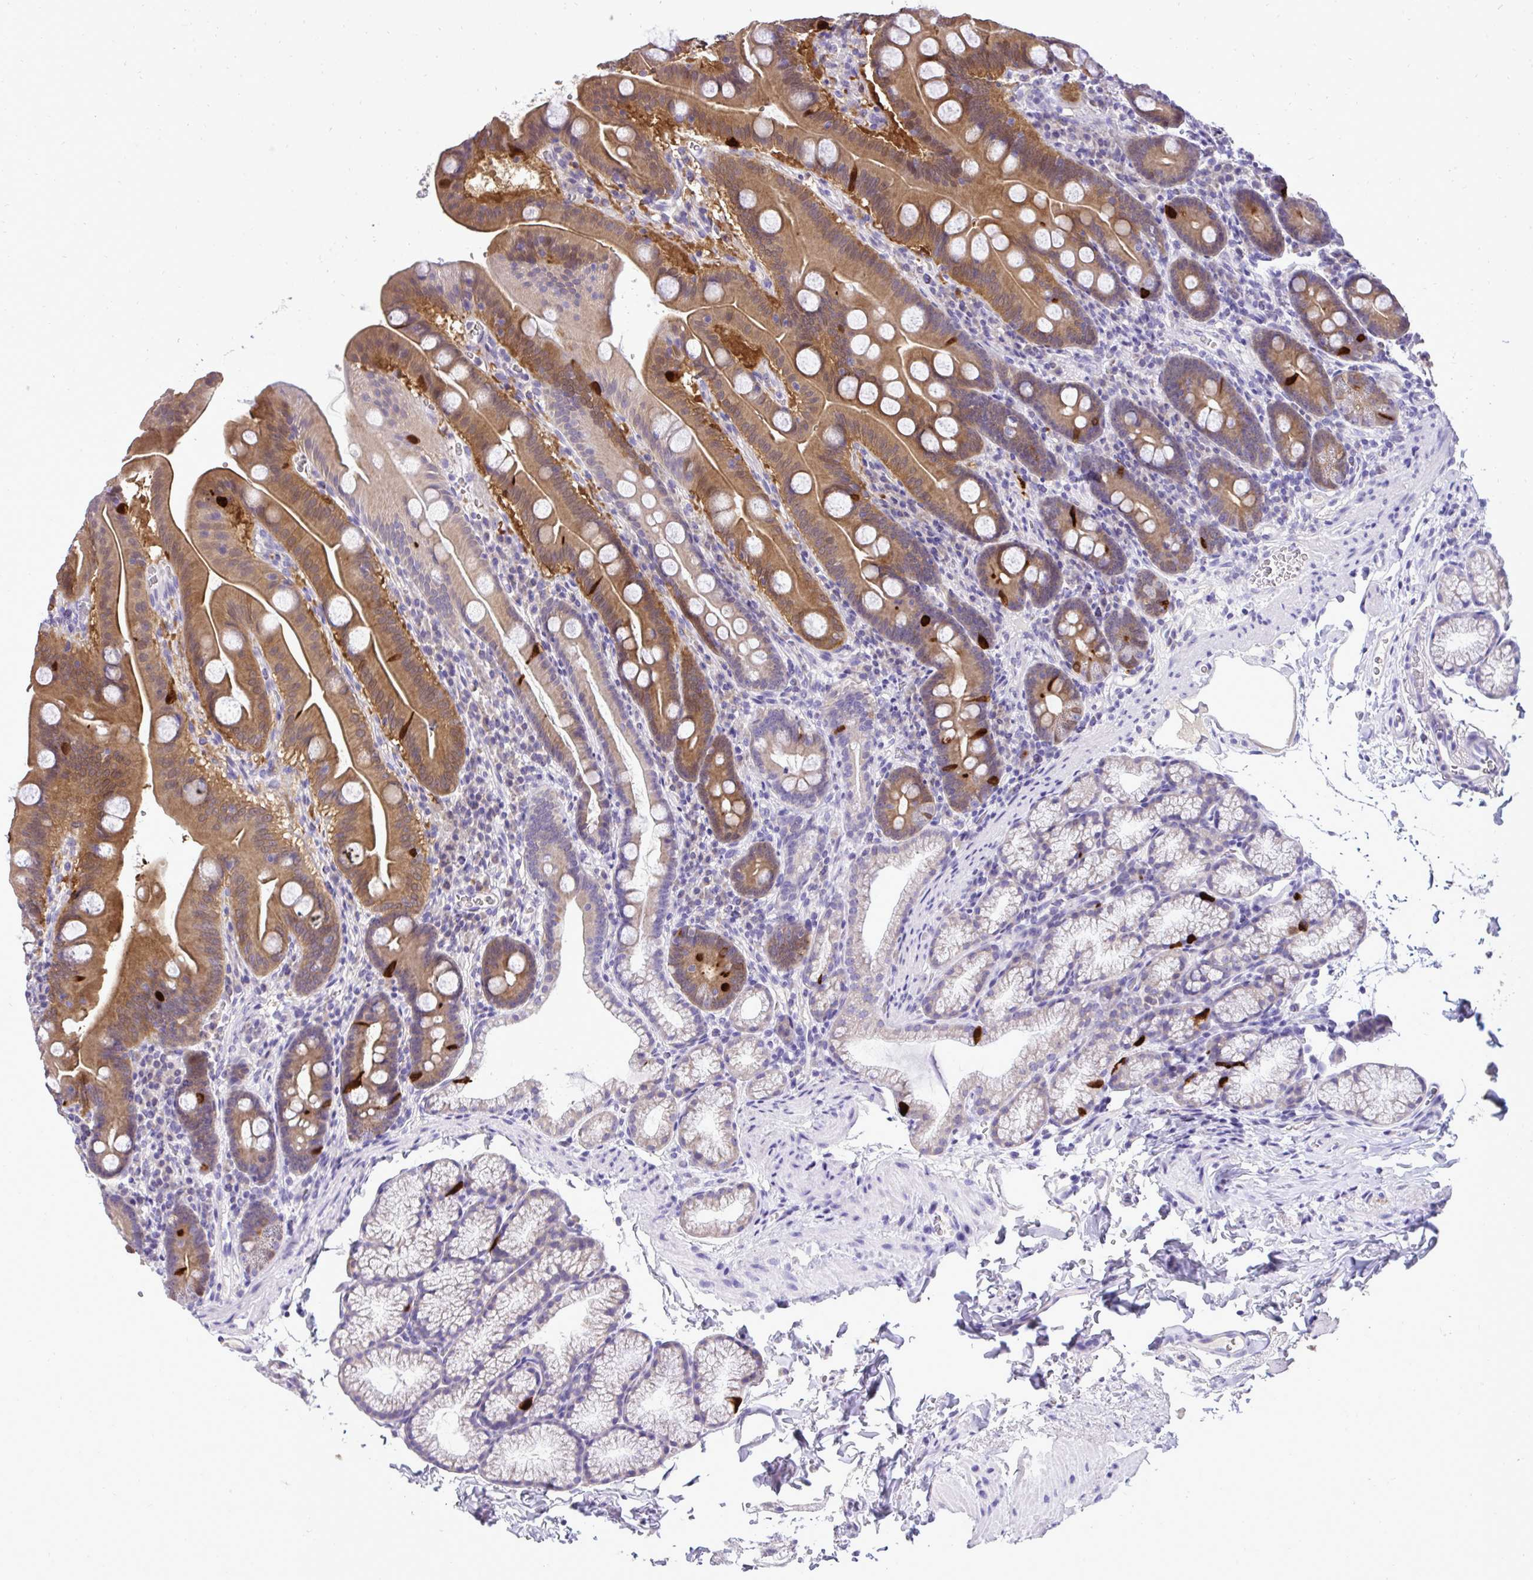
{"staining": {"intensity": "moderate", "quantity": ">75%", "location": "cytoplasmic/membranous"}, "tissue": "duodenum", "cell_type": "Glandular cells", "image_type": "normal", "snomed": [{"axis": "morphology", "description": "Normal tissue, NOS"}, {"axis": "topography", "description": "Duodenum"}], "caption": "A brown stain labels moderate cytoplasmic/membranous staining of a protein in glandular cells of benign human duodenum. (DAB = brown stain, brightfield microscopy at high magnification).", "gene": "ST8SIA2", "patient": {"sex": "male", "age": 59}}